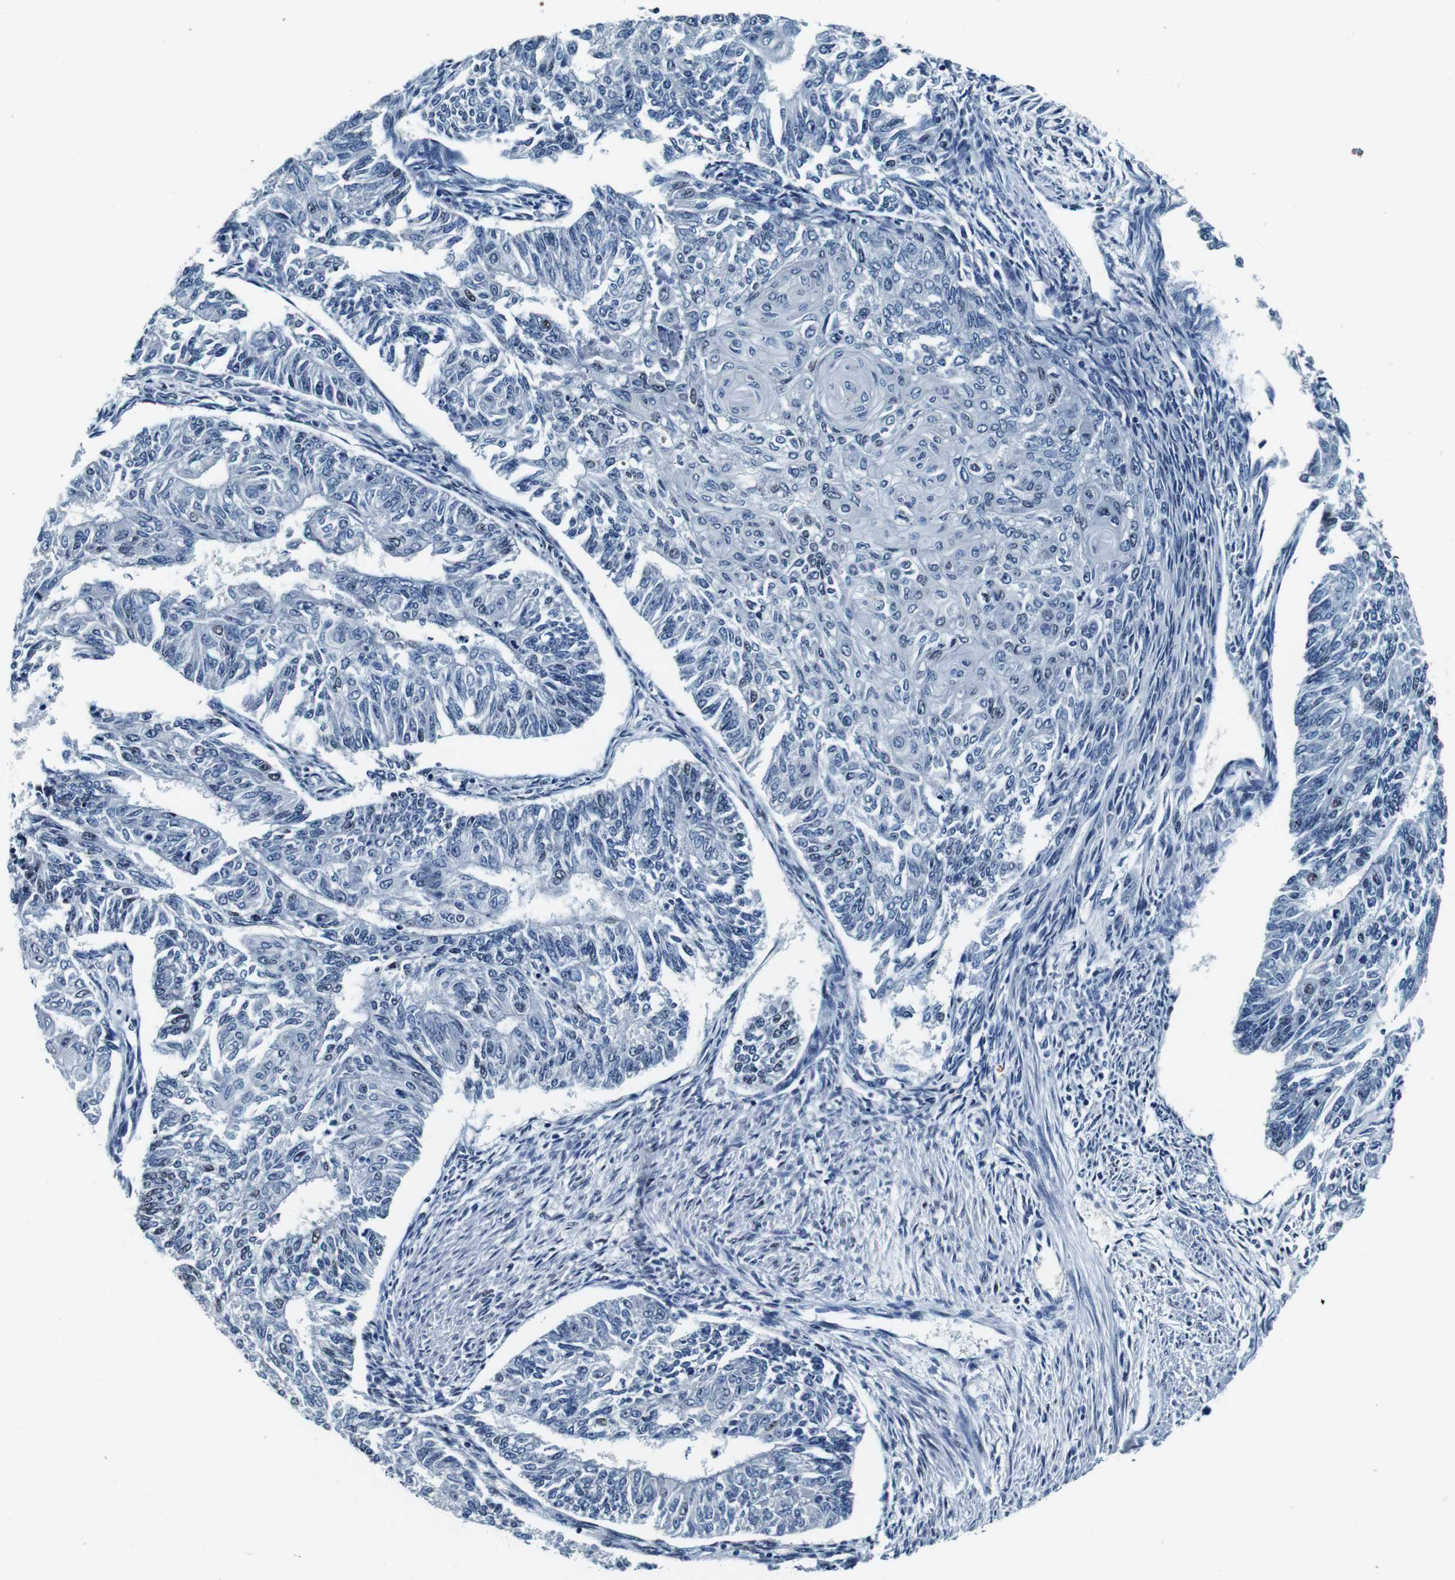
{"staining": {"intensity": "negative", "quantity": "none", "location": "none"}, "tissue": "endometrial cancer", "cell_type": "Tumor cells", "image_type": "cancer", "snomed": [{"axis": "morphology", "description": "Adenocarcinoma, NOS"}, {"axis": "topography", "description": "Endometrium"}], "caption": "This is an IHC histopathology image of endometrial adenocarcinoma. There is no staining in tumor cells.", "gene": "GJE1", "patient": {"sex": "female", "age": 32}}